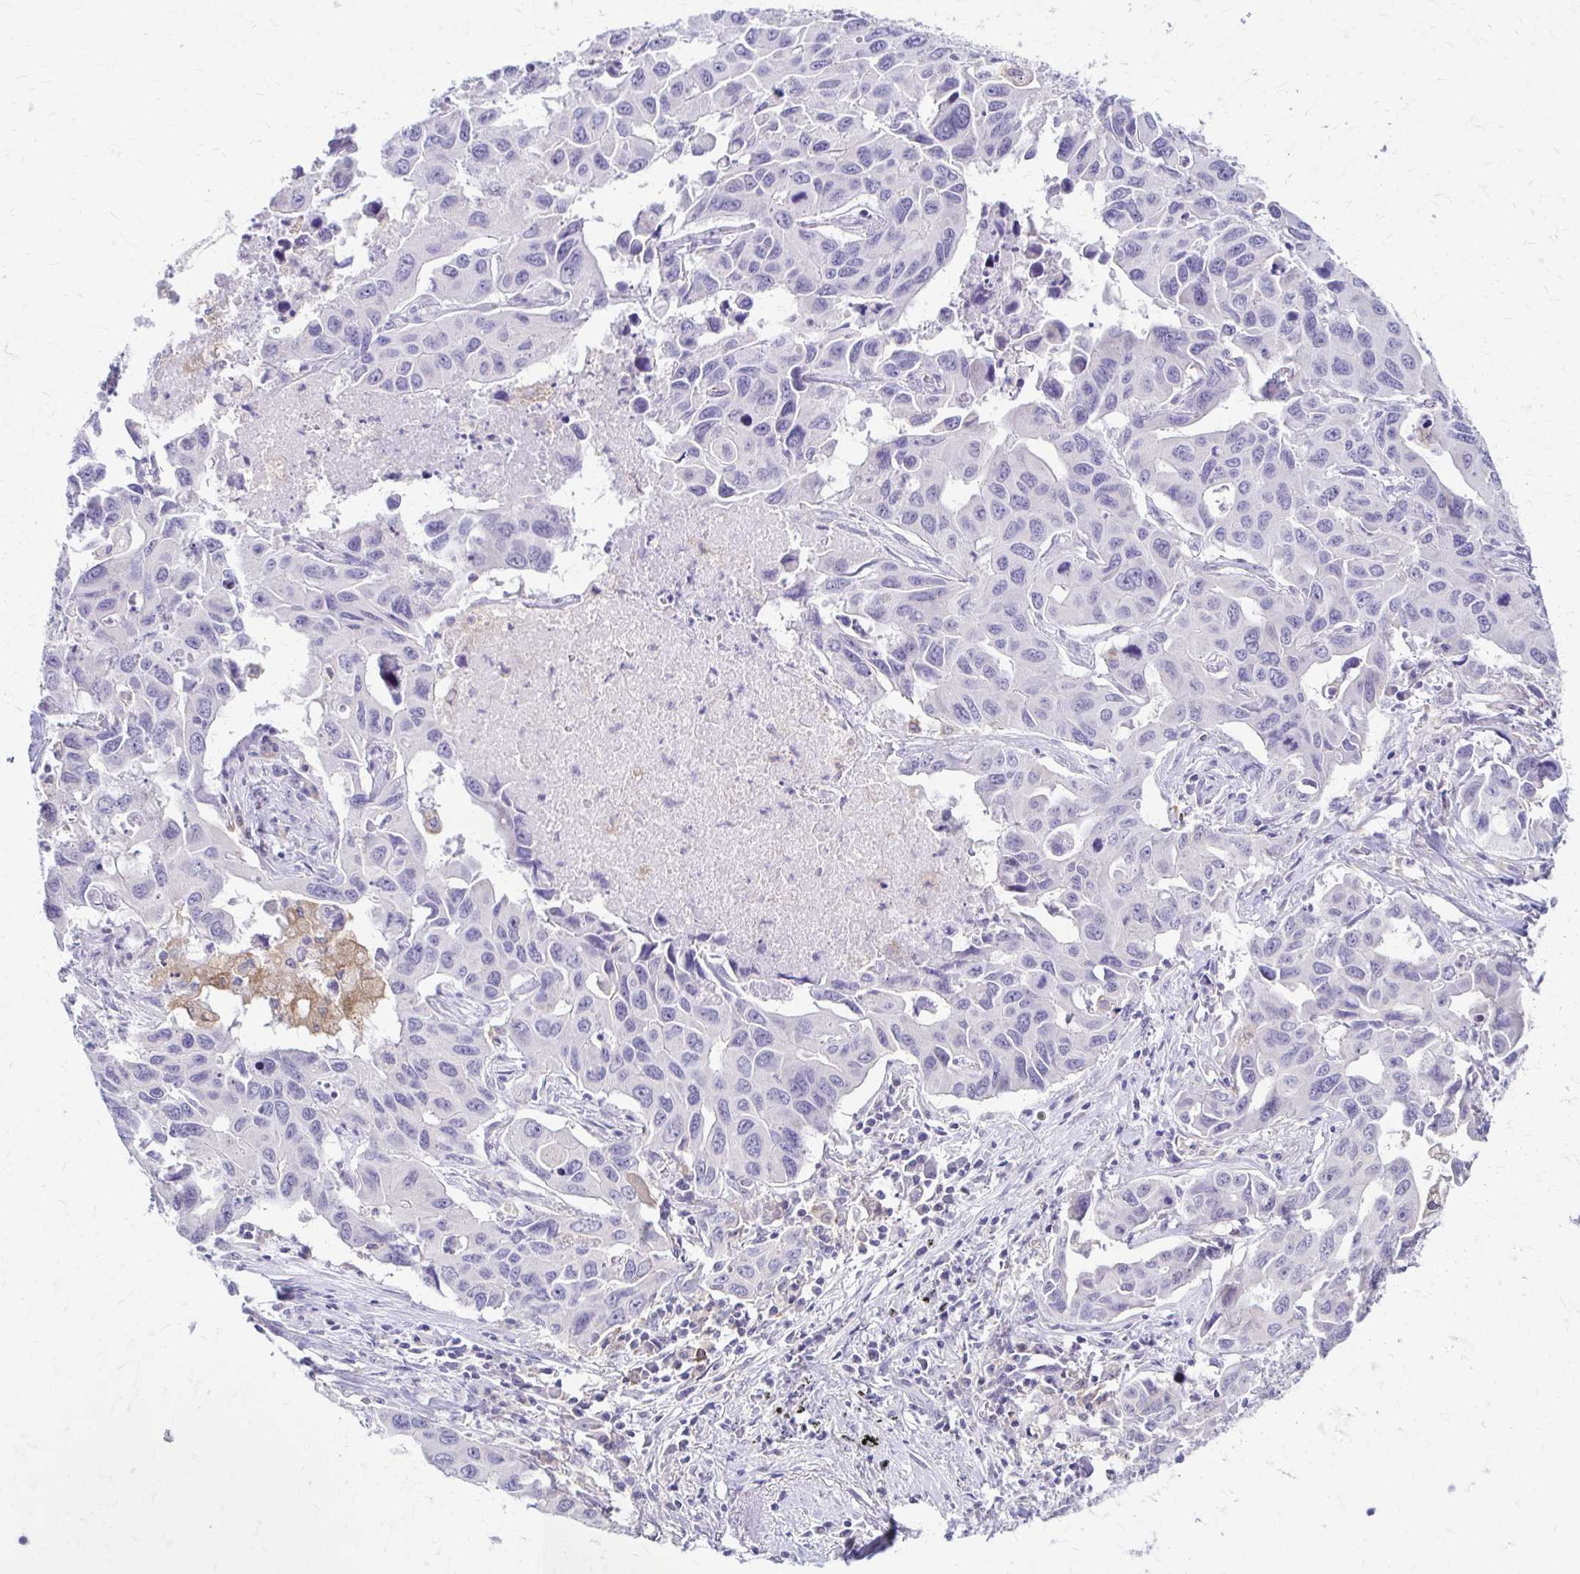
{"staining": {"intensity": "negative", "quantity": "none", "location": "none"}, "tissue": "lung cancer", "cell_type": "Tumor cells", "image_type": "cancer", "snomed": [{"axis": "morphology", "description": "Adenocarcinoma, NOS"}, {"axis": "topography", "description": "Lung"}], "caption": "This photomicrograph is of lung adenocarcinoma stained with immunohistochemistry (IHC) to label a protein in brown with the nuclei are counter-stained blue. There is no positivity in tumor cells.", "gene": "PIK3AP1", "patient": {"sex": "male", "age": 64}}